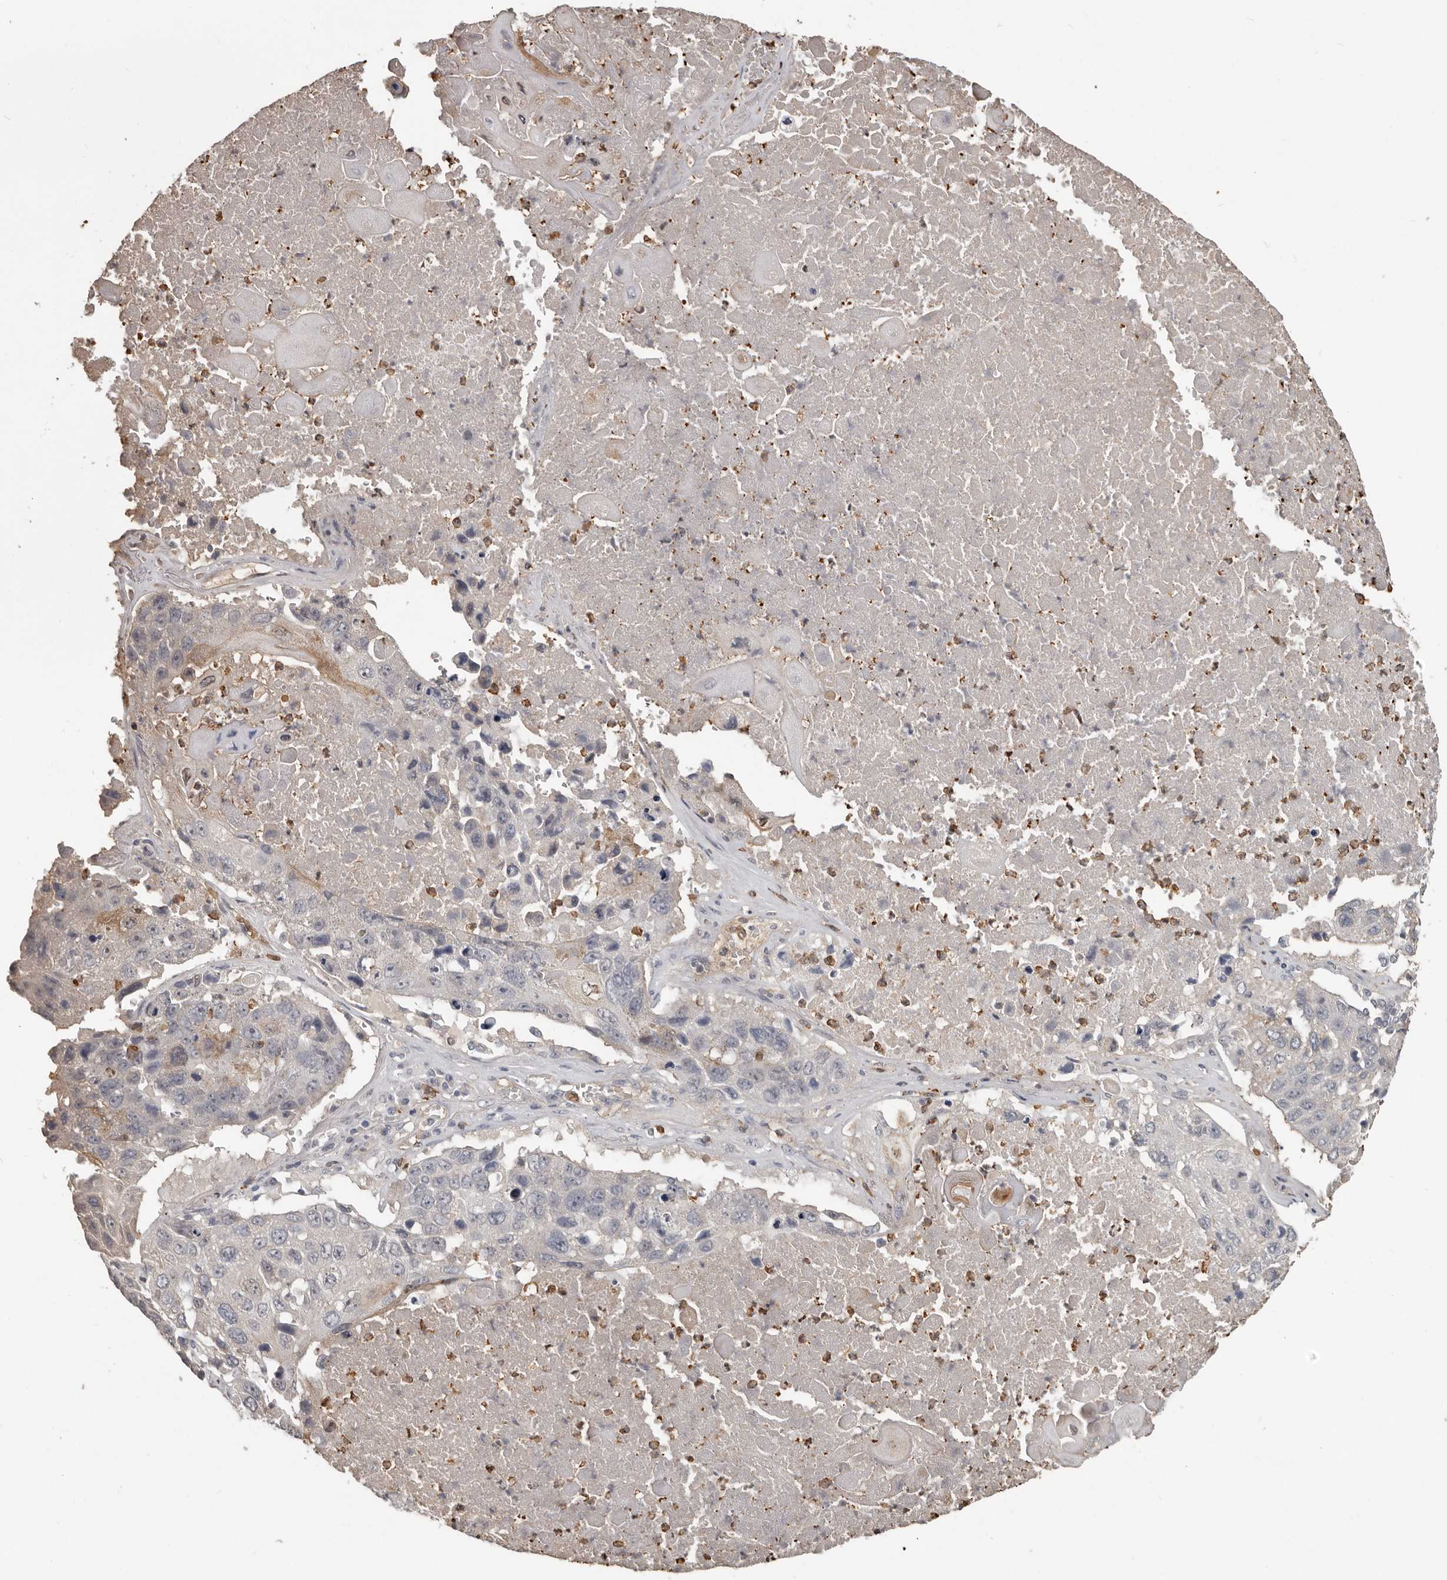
{"staining": {"intensity": "negative", "quantity": "none", "location": "none"}, "tissue": "lung cancer", "cell_type": "Tumor cells", "image_type": "cancer", "snomed": [{"axis": "morphology", "description": "Squamous cell carcinoma, NOS"}, {"axis": "topography", "description": "Lung"}], "caption": "This is a photomicrograph of immunohistochemistry (IHC) staining of lung squamous cell carcinoma, which shows no positivity in tumor cells. Brightfield microscopy of immunohistochemistry (IHC) stained with DAB (brown) and hematoxylin (blue), captured at high magnification.", "gene": "GPR157", "patient": {"sex": "male", "age": 61}}